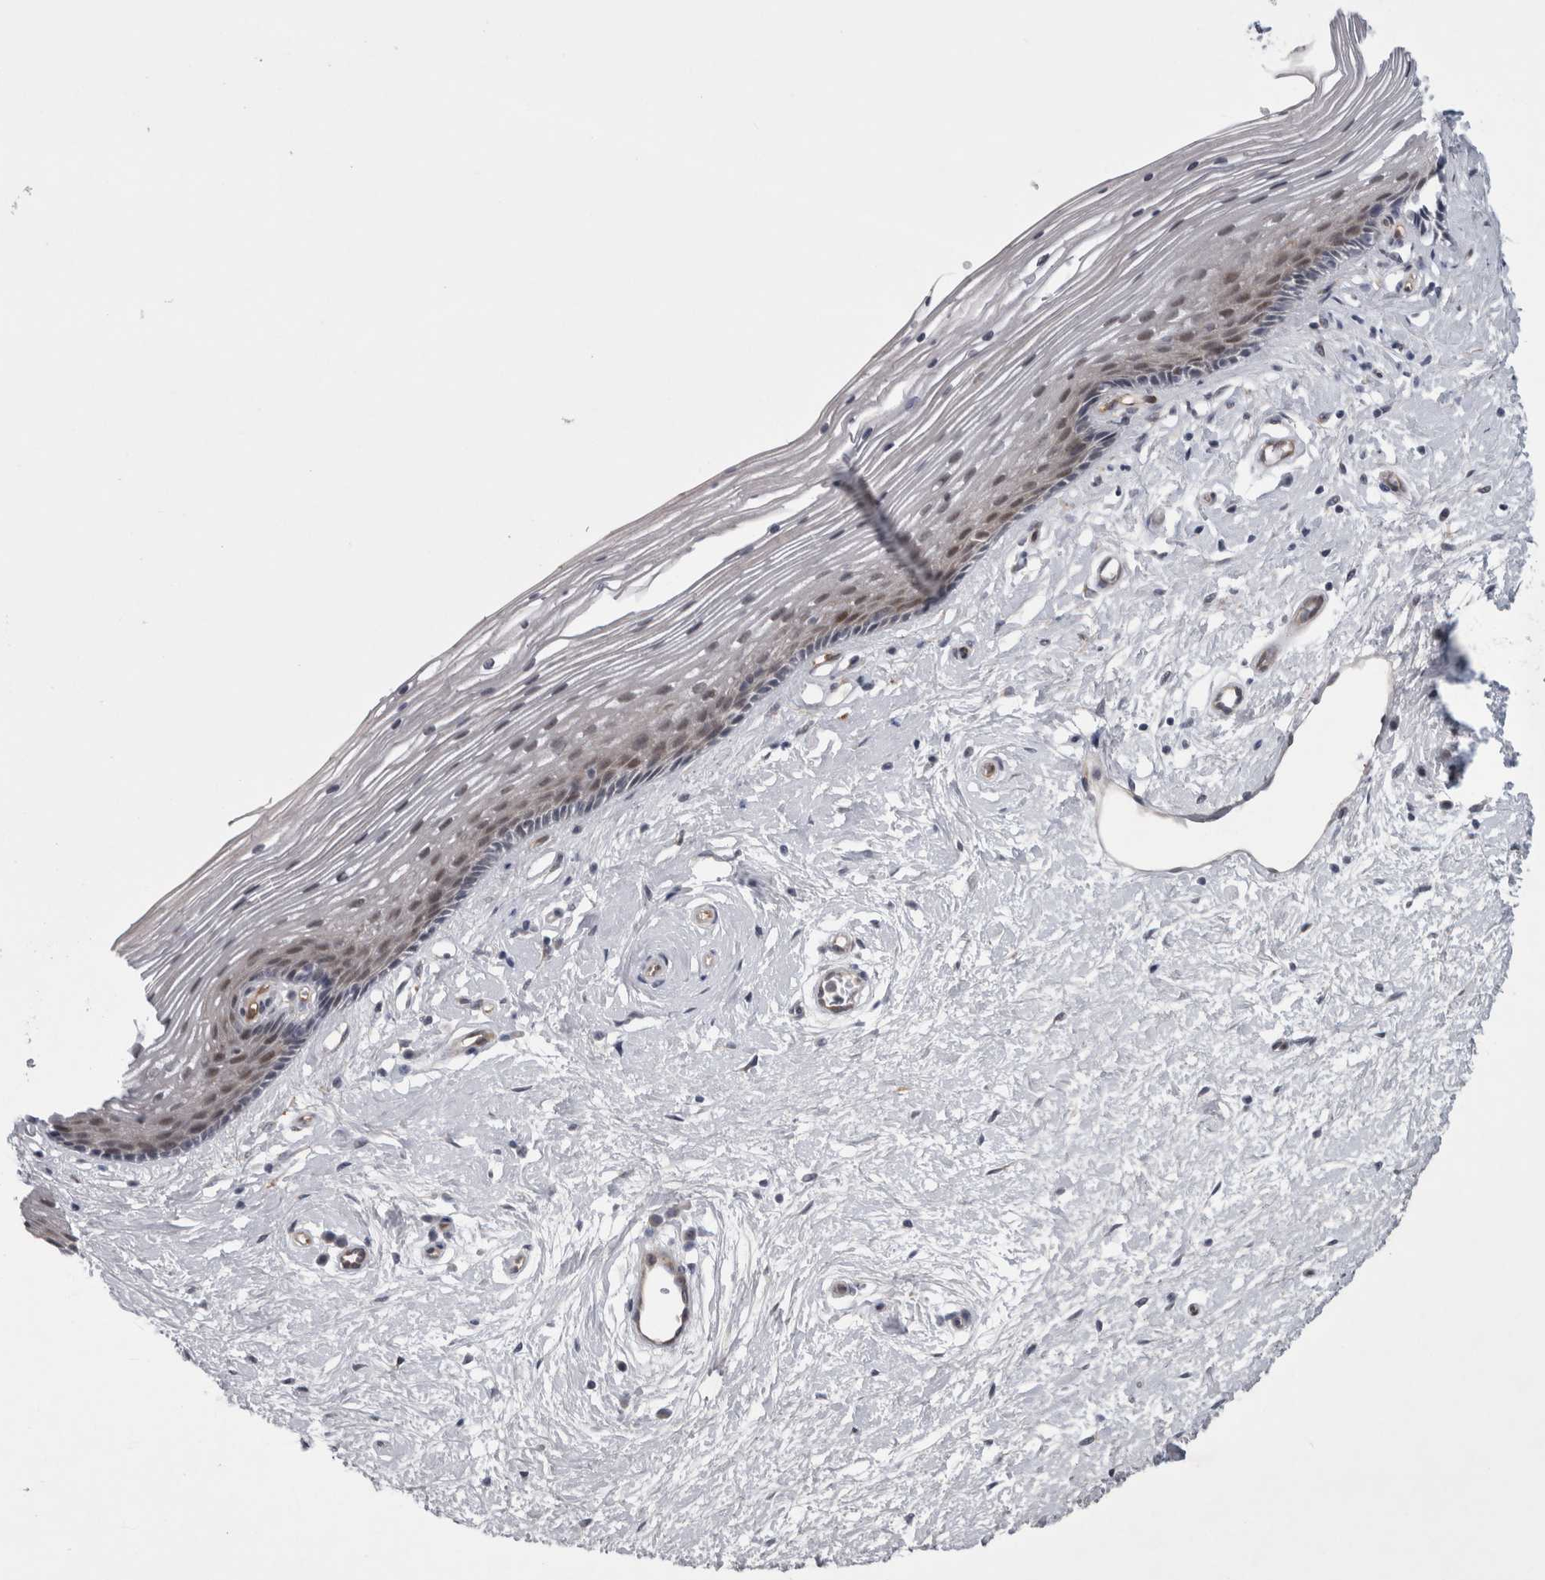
{"staining": {"intensity": "weak", "quantity": "25%-75%", "location": "nuclear"}, "tissue": "vagina", "cell_type": "Squamous epithelial cells", "image_type": "normal", "snomed": [{"axis": "morphology", "description": "Normal tissue, NOS"}, {"axis": "topography", "description": "Vagina"}], "caption": "Protein analysis of normal vagina exhibits weak nuclear expression in approximately 25%-75% of squamous epithelial cells. The protein is stained brown, and the nuclei are stained in blue (DAB (3,3'-diaminobenzidine) IHC with brightfield microscopy, high magnification).", "gene": "PARP11", "patient": {"sex": "female", "age": 46}}